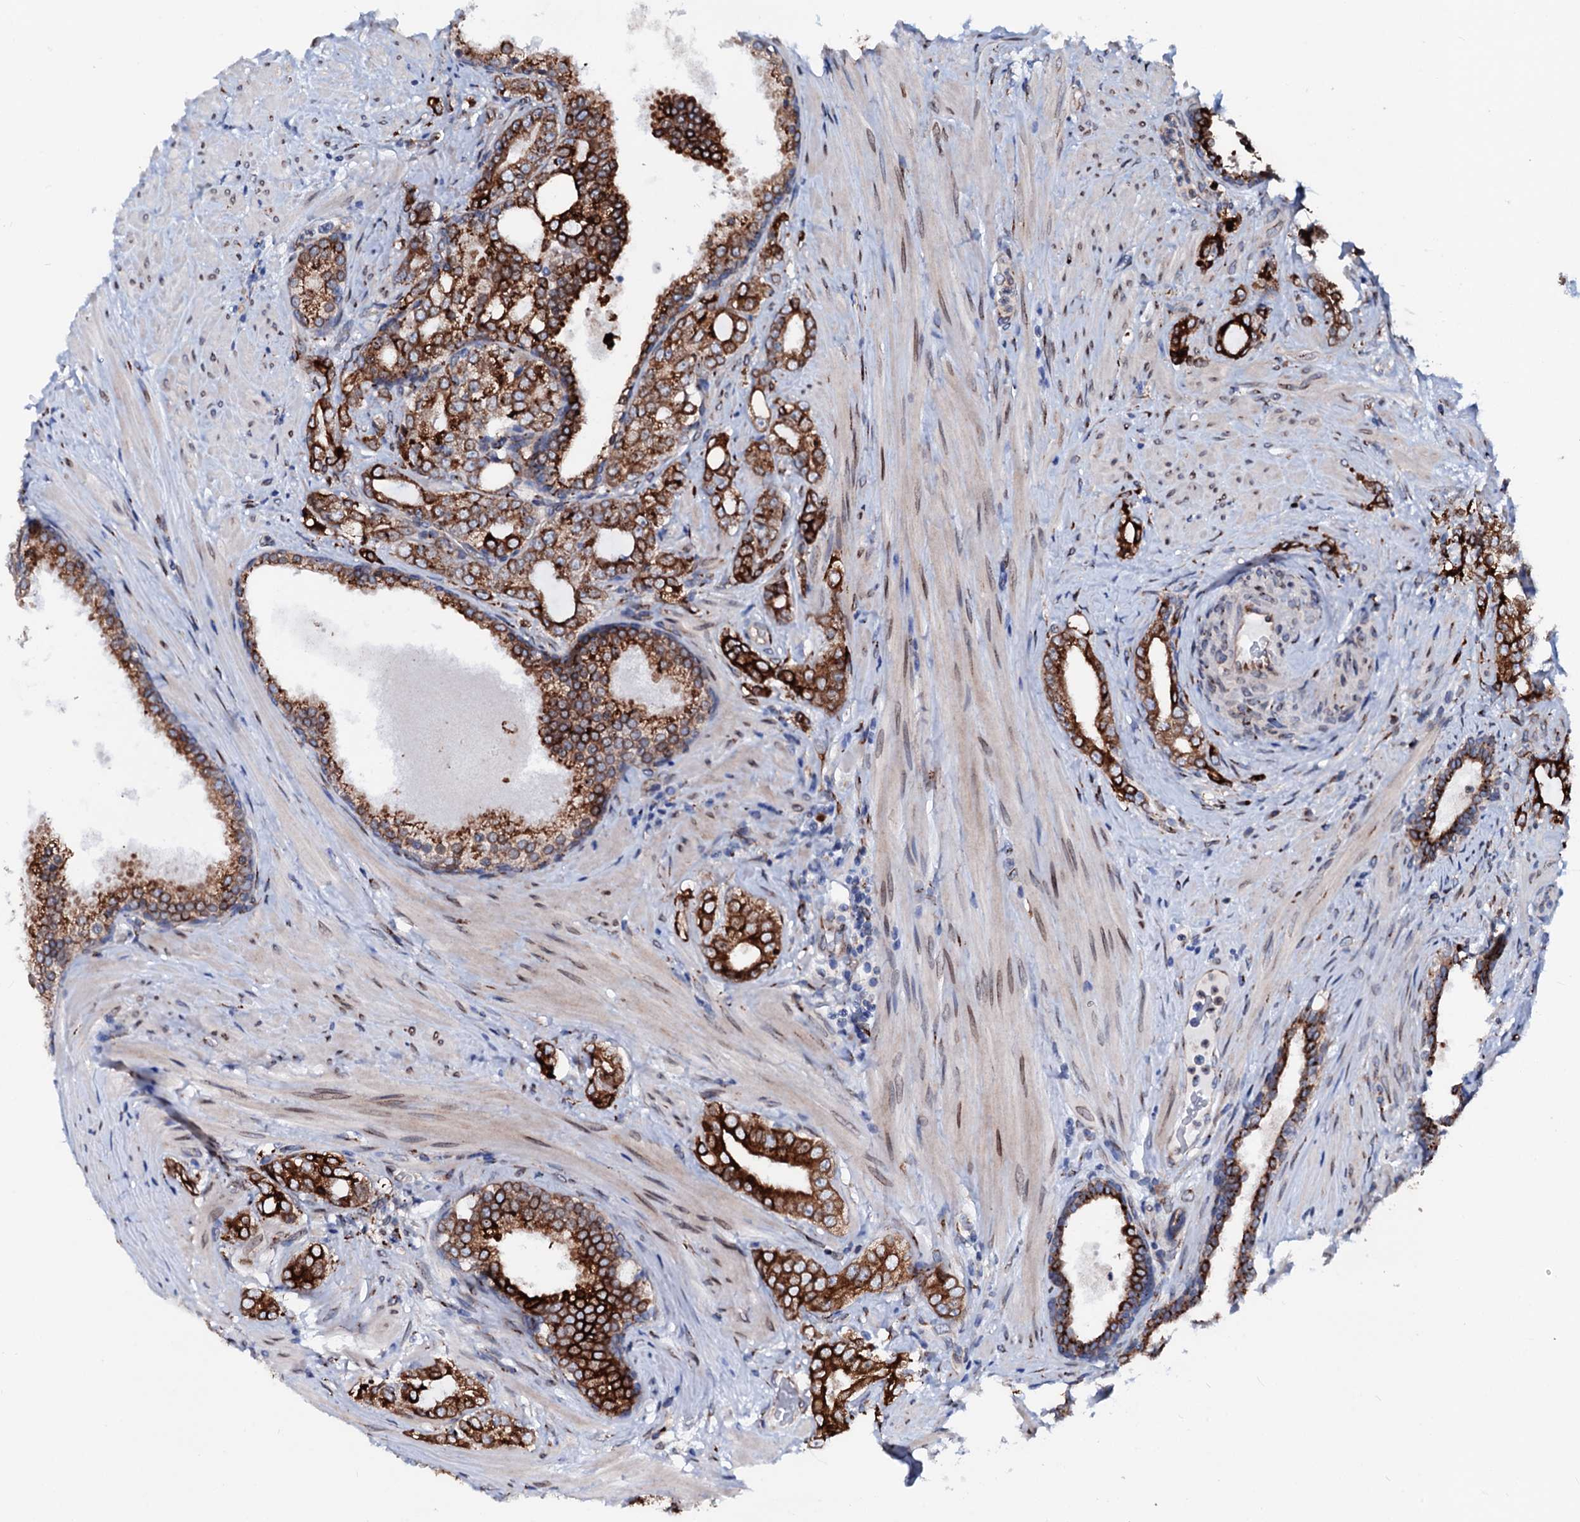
{"staining": {"intensity": "strong", "quantity": ">75%", "location": "cytoplasmic/membranous"}, "tissue": "prostate cancer", "cell_type": "Tumor cells", "image_type": "cancer", "snomed": [{"axis": "morphology", "description": "Adenocarcinoma, High grade"}, {"axis": "topography", "description": "Prostate"}], "caption": "A brown stain labels strong cytoplasmic/membranous staining of a protein in human prostate cancer tumor cells.", "gene": "TMCO3", "patient": {"sex": "male", "age": 64}}